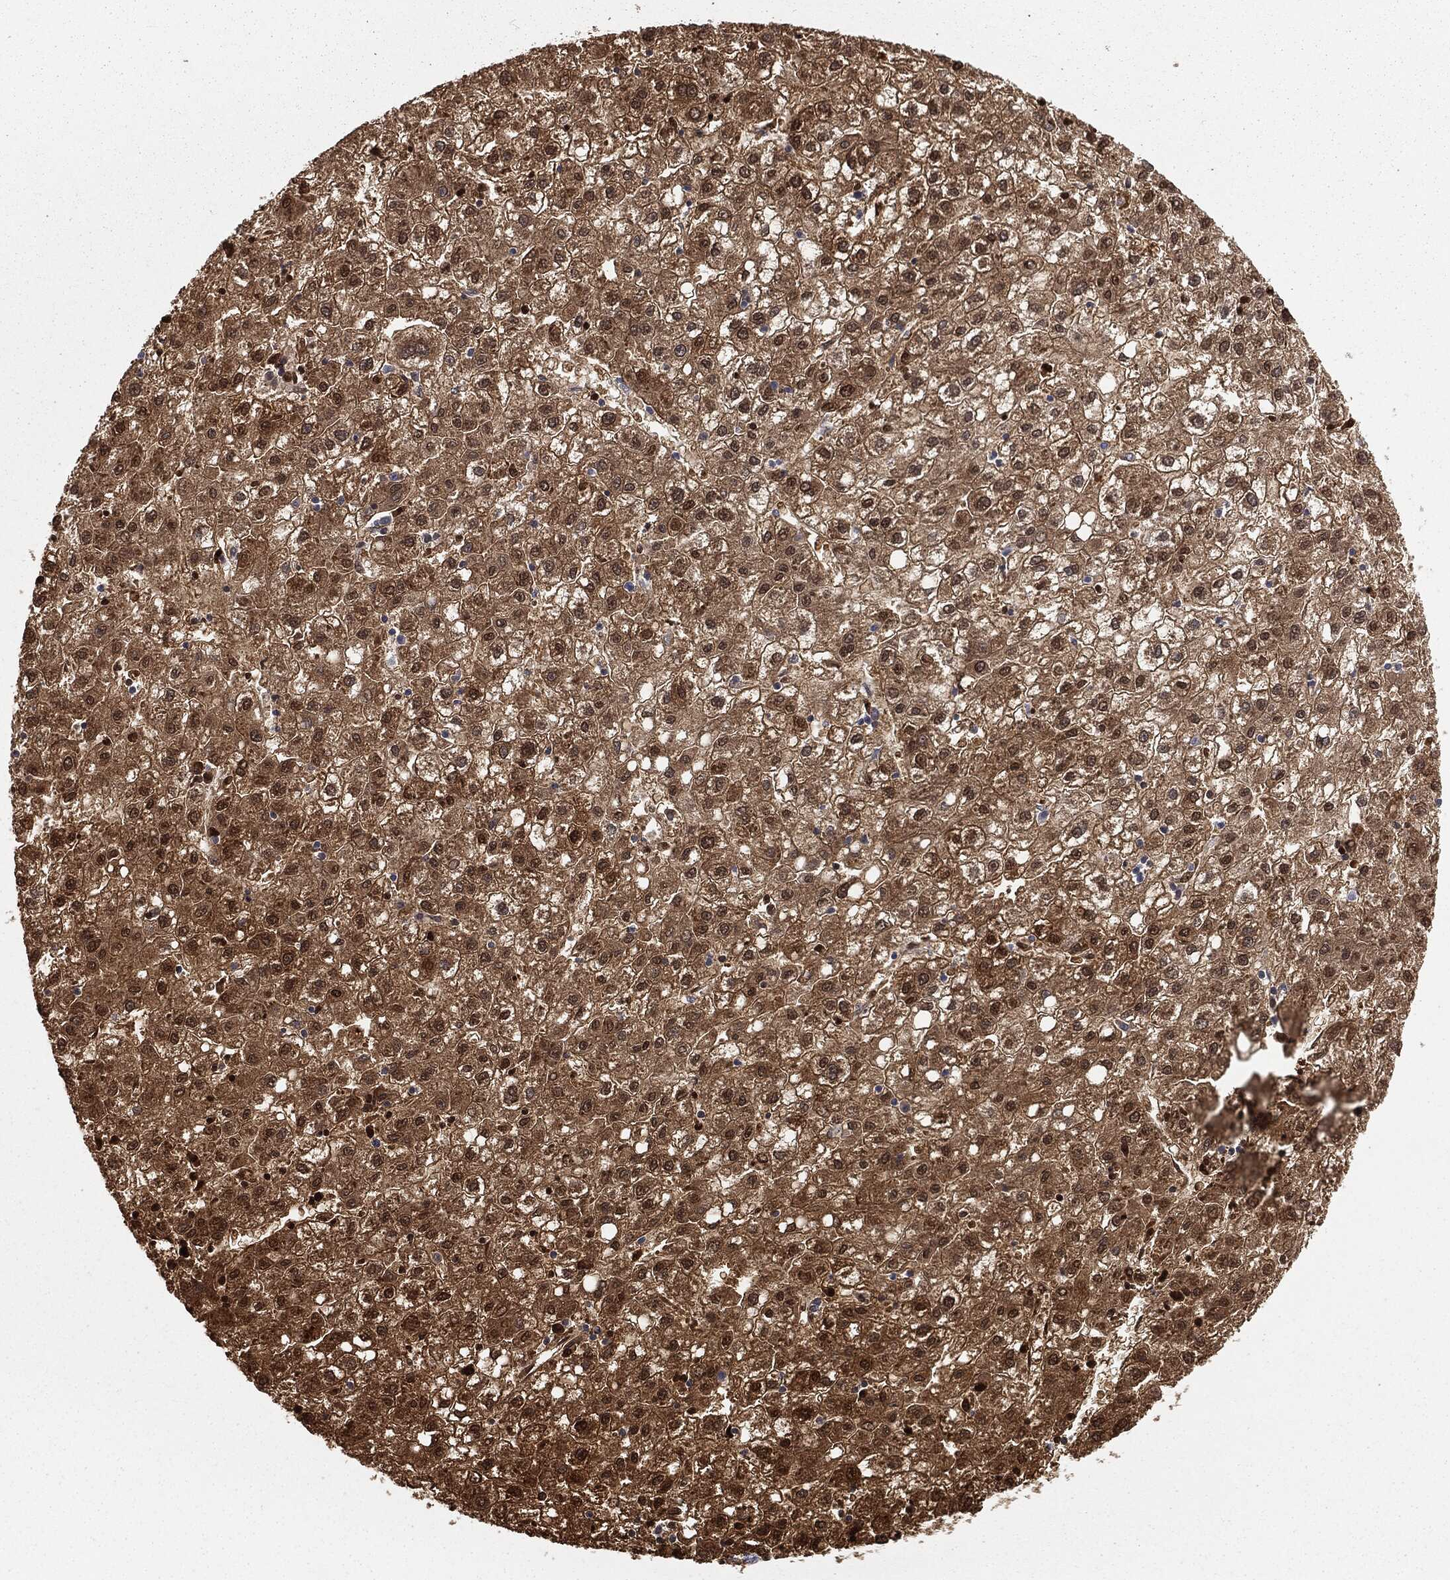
{"staining": {"intensity": "strong", "quantity": "25%-75%", "location": "cytoplasmic/membranous,nuclear"}, "tissue": "liver cancer", "cell_type": "Tumor cells", "image_type": "cancer", "snomed": [{"axis": "morphology", "description": "Carcinoma, Hepatocellular, NOS"}, {"axis": "topography", "description": "Liver"}], "caption": "Immunohistochemistry staining of liver cancer, which shows high levels of strong cytoplasmic/membranous and nuclear positivity in approximately 25%-75% of tumor cells indicating strong cytoplasmic/membranous and nuclear protein staining. The staining was performed using DAB (3,3'-diaminobenzidine) (brown) for protein detection and nuclei were counterstained in hematoxylin (blue).", "gene": "ALDOB", "patient": {"sex": "male", "age": 72}}